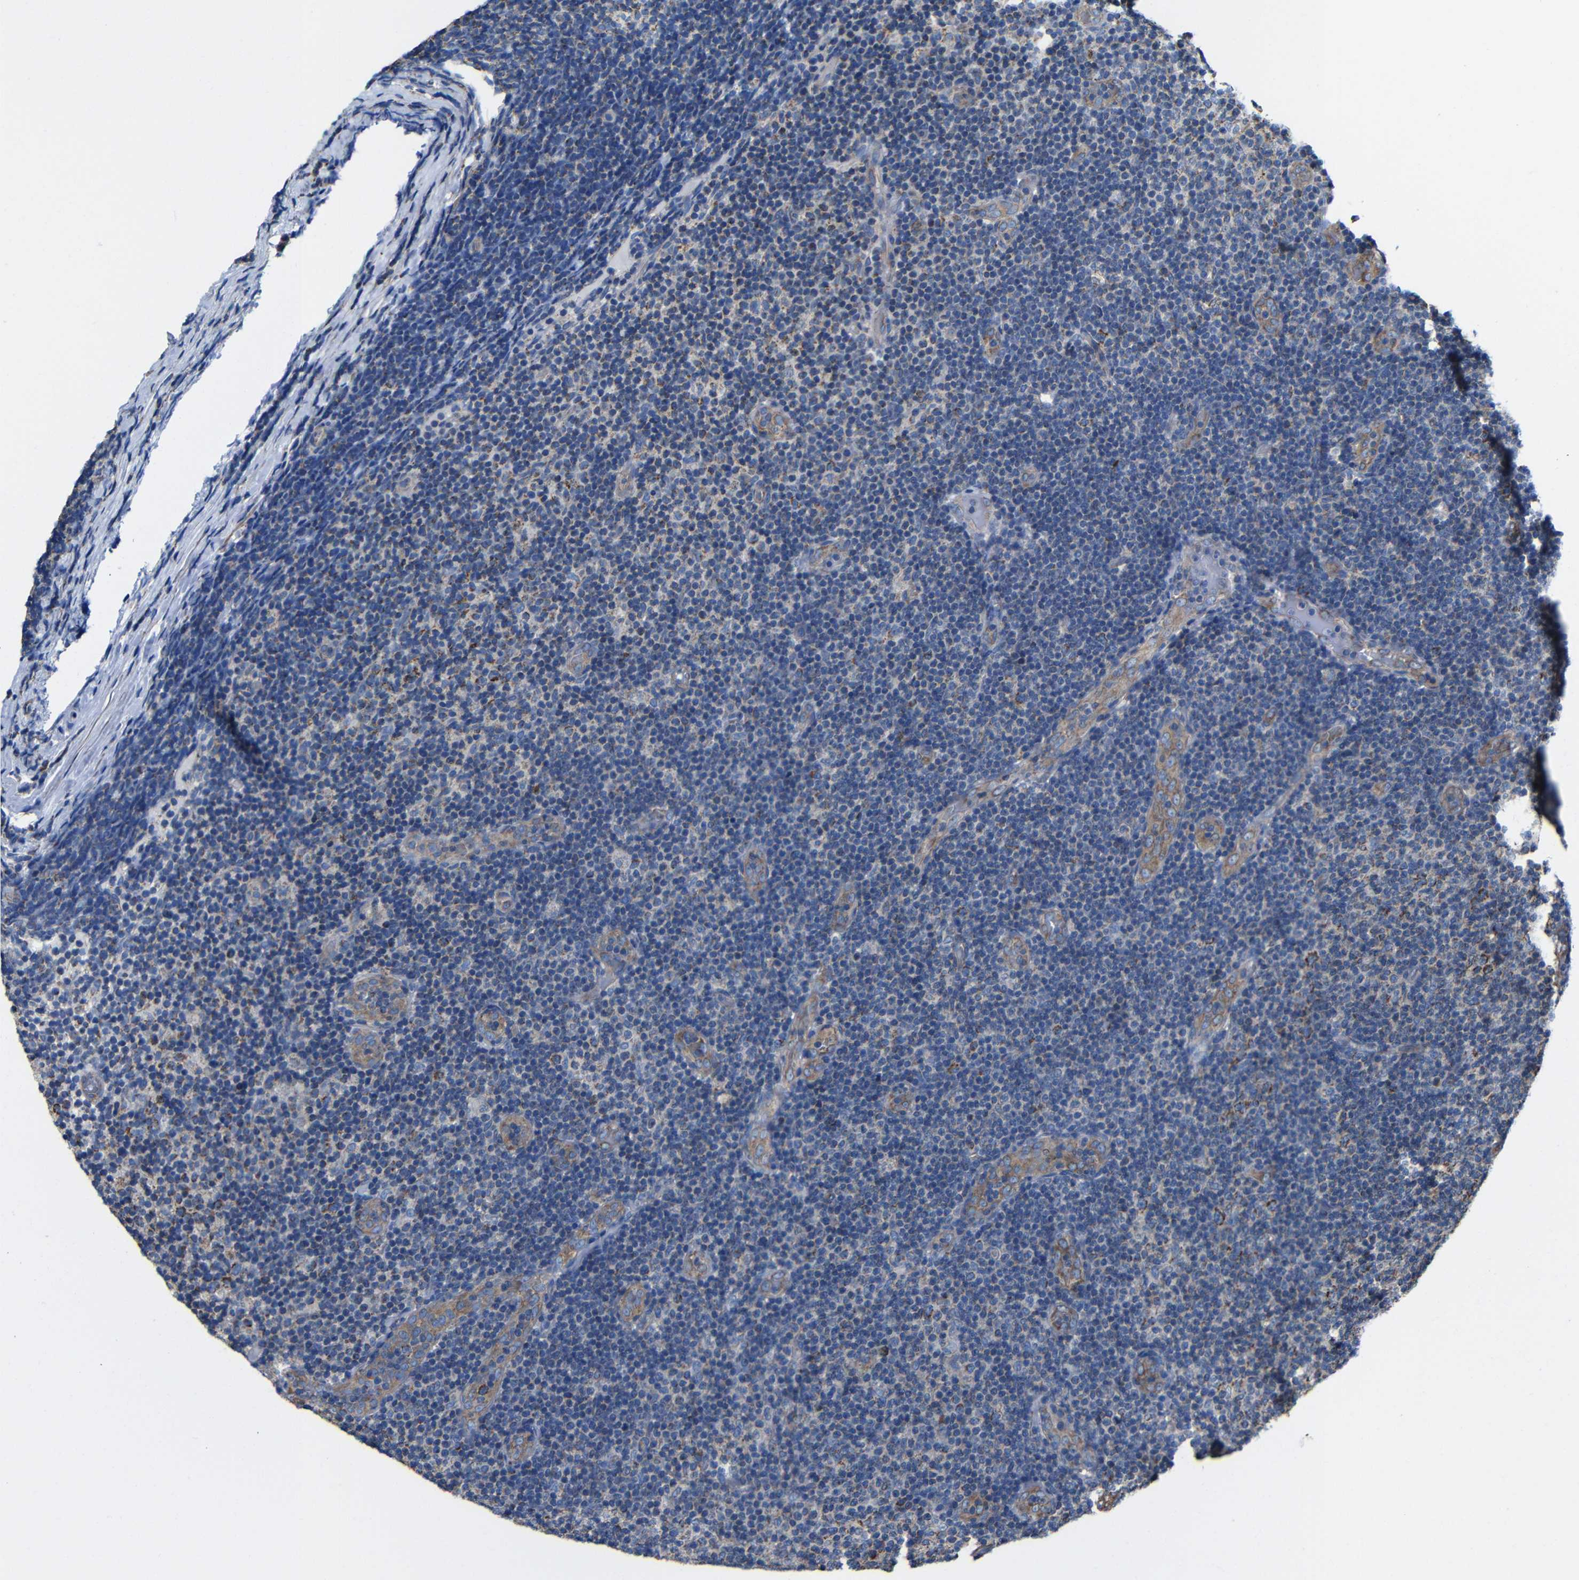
{"staining": {"intensity": "weak", "quantity": "25%-75%", "location": "cytoplasmic/membranous"}, "tissue": "lymphoma", "cell_type": "Tumor cells", "image_type": "cancer", "snomed": [{"axis": "morphology", "description": "Malignant lymphoma, non-Hodgkin's type, Low grade"}, {"axis": "topography", "description": "Lymph node"}], "caption": "Protein analysis of lymphoma tissue displays weak cytoplasmic/membranous expression in about 25%-75% of tumor cells. The staining was performed using DAB (3,3'-diaminobenzidine) to visualize the protein expression in brown, while the nuclei were stained in blue with hematoxylin (Magnification: 20x).", "gene": "INTS6L", "patient": {"sex": "male", "age": 83}}